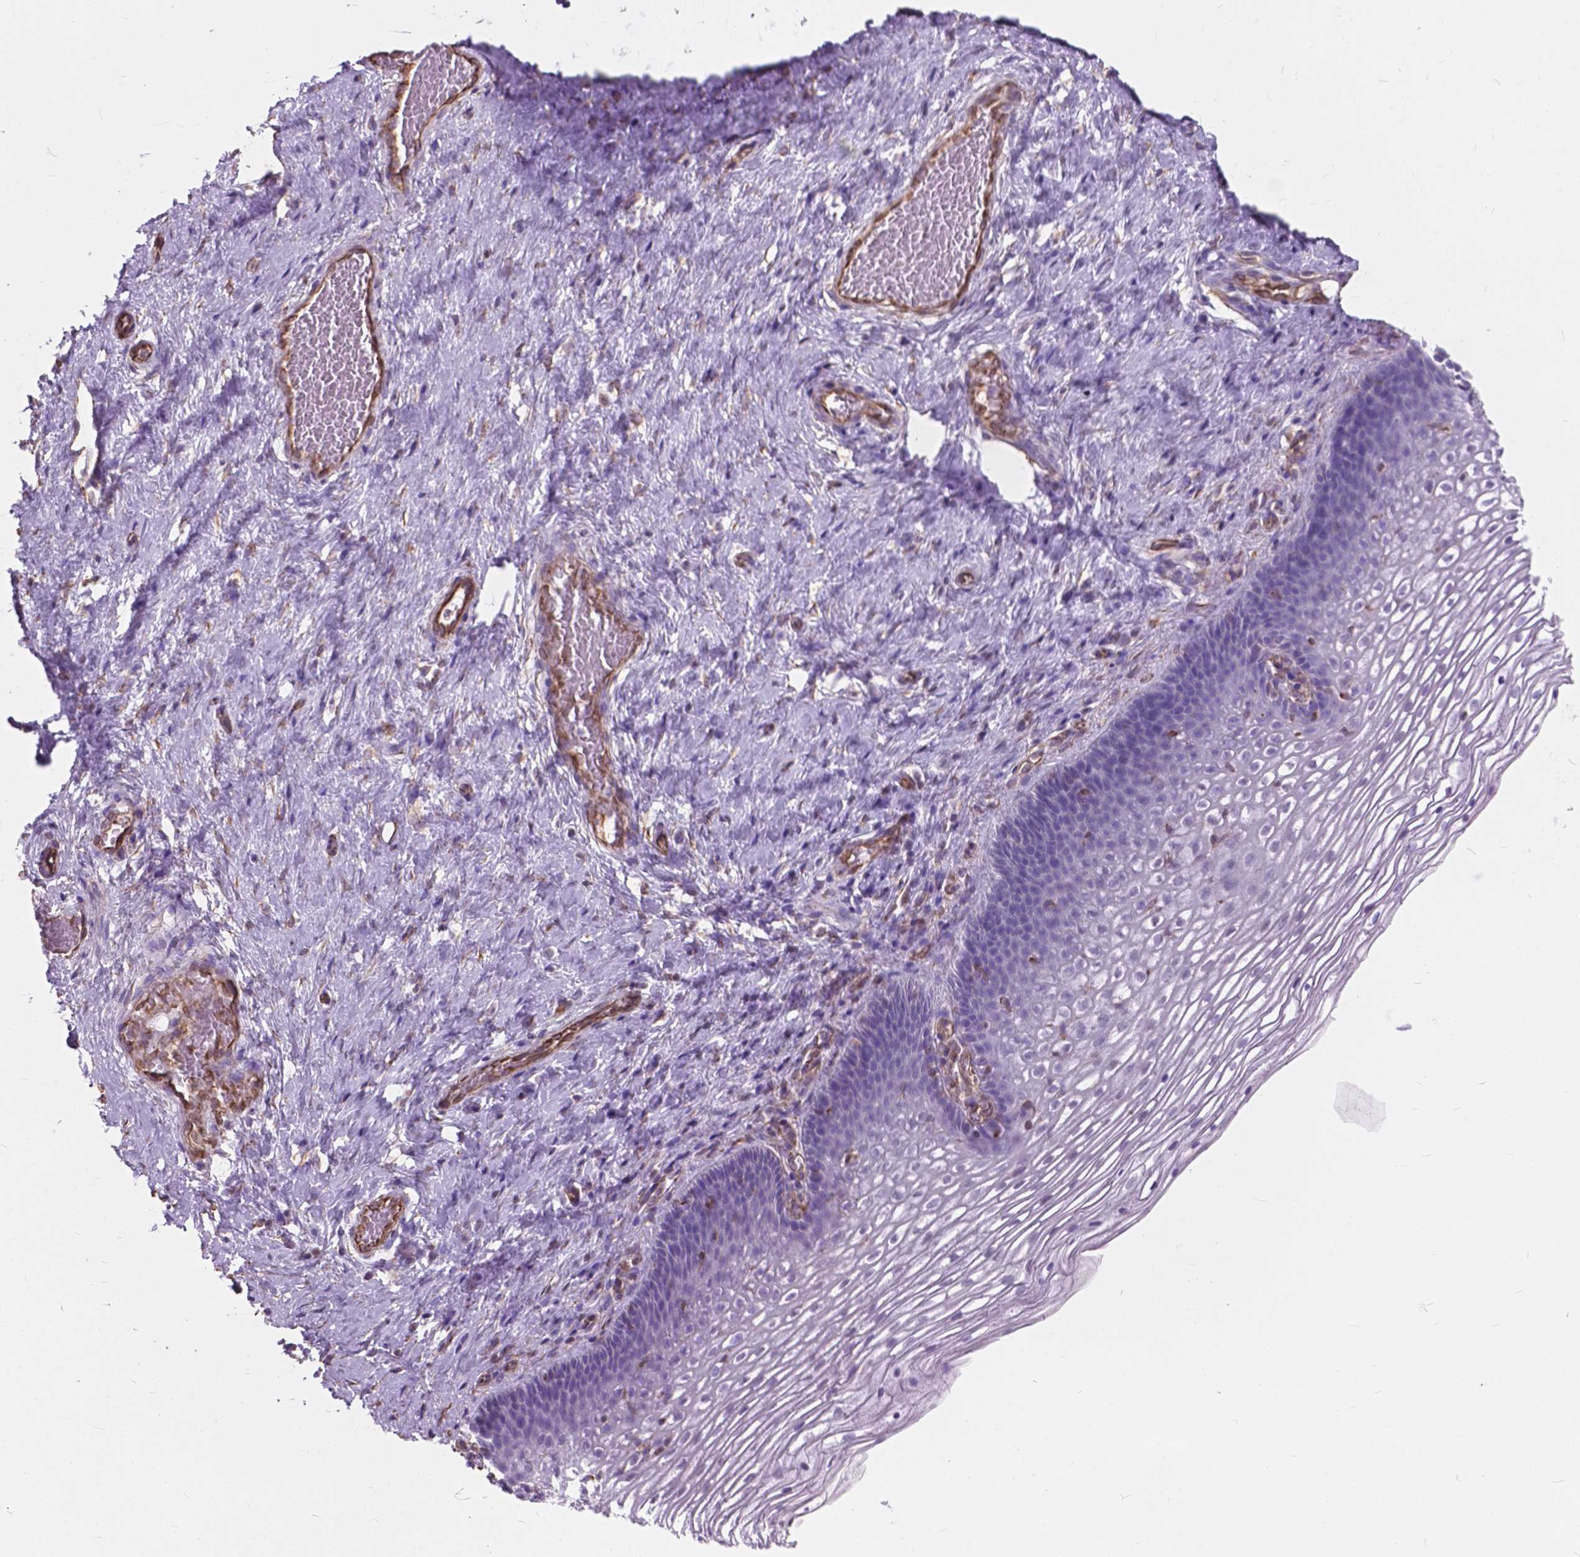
{"staining": {"intensity": "negative", "quantity": "none", "location": "none"}, "tissue": "cervix", "cell_type": "Glandular cells", "image_type": "normal", "snomed": [{"axis": "morphology", "description": "Normal tissue, NOS"}, {"axis": "topography", "description": "Cervix"}], "caption": "The histopathology image demonstrates no staining of glandular cells in benign cervix.", "gene": "AMOT", "patient": {"sex": "female", "age": 34}}